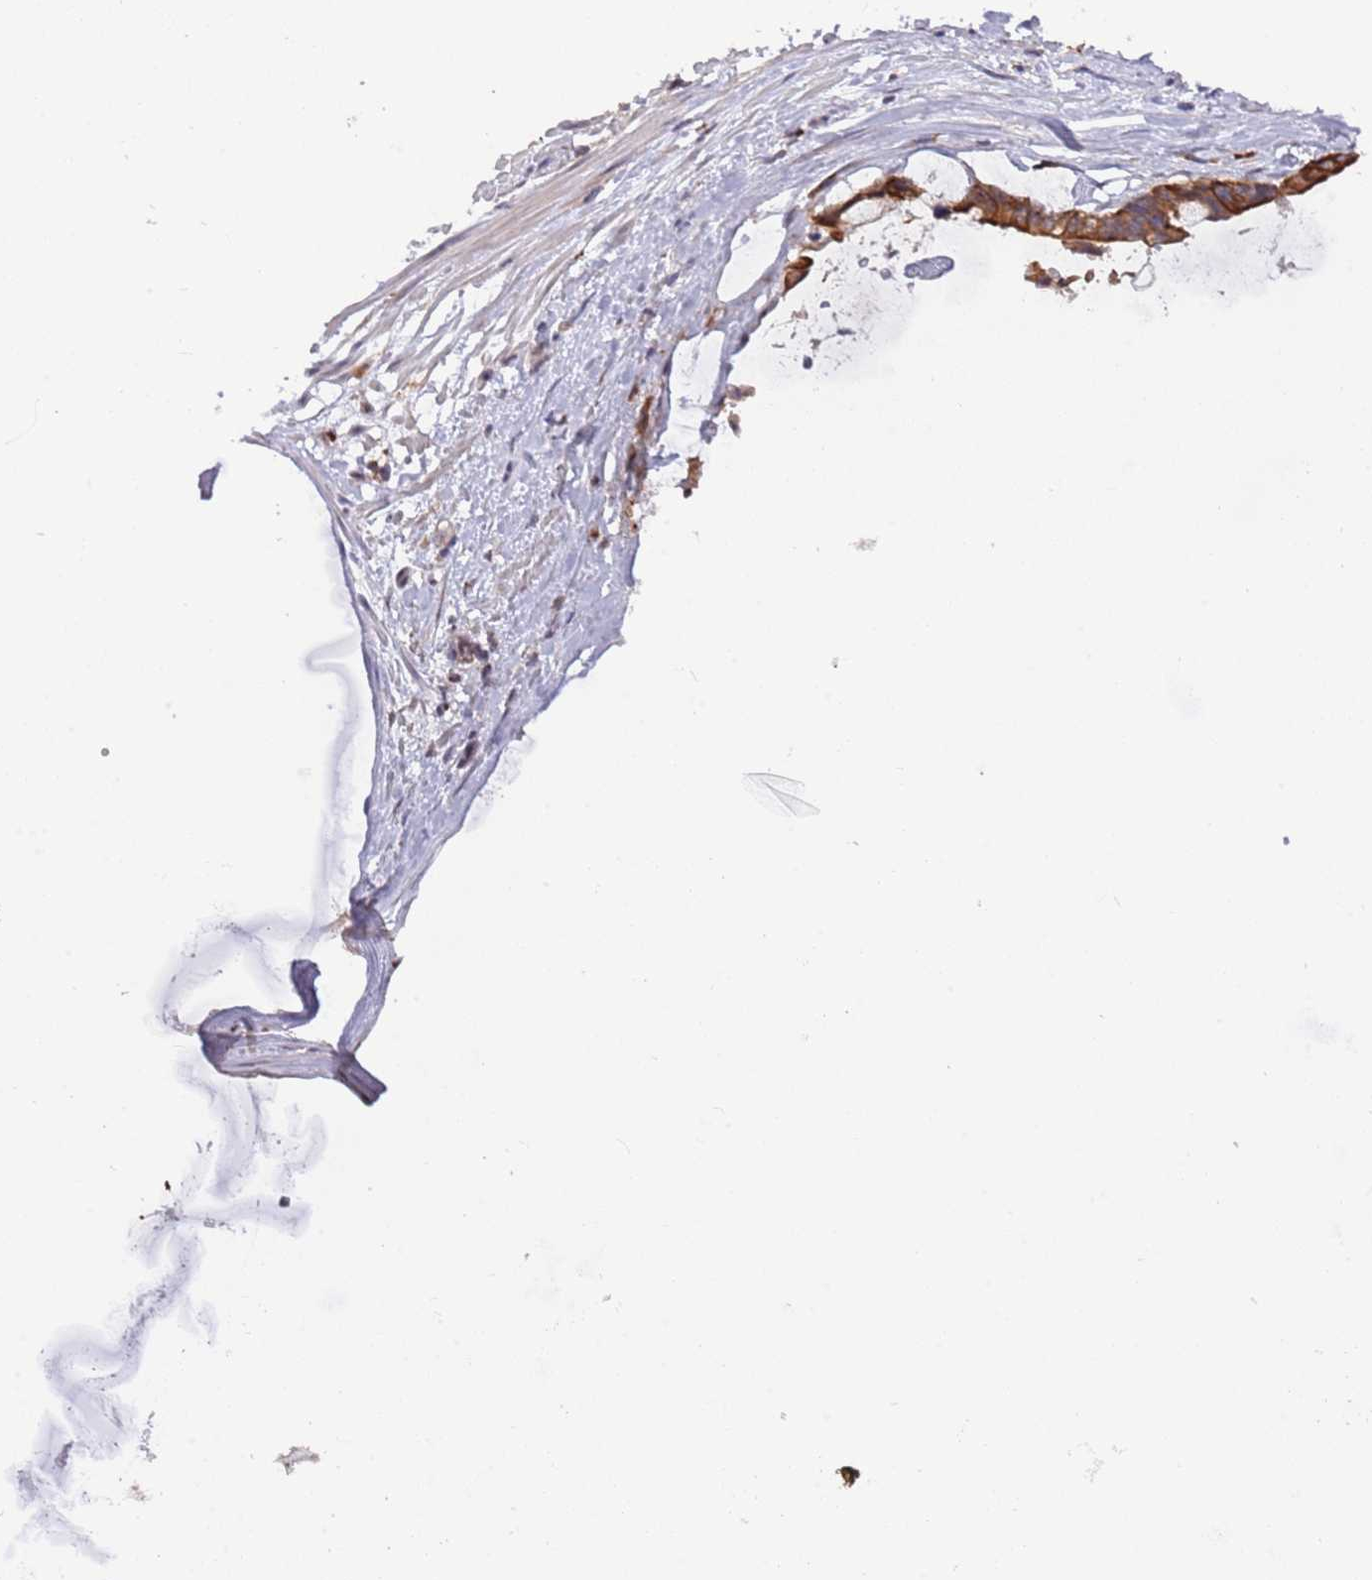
{"staining": {"intensity": "moderate", "quantity": ">75%", "location": "cytoplasmic/membranous"}, "tissue": "ovarian cancer", "cell_type": "Tumor cells", "image_type": "cancer", "snomed": [{"axis": "morphology", "description": "Cystadenocarcinoma, mucinous, NOS"}, {"axis": "topography", "description": "Ovary"}], "caption": "This is an image of immunohistochemistry (IHC) staining of mucinous cystadenocarcinoma (ovarian), which shows moderate staining in the cytoplasmic/membranous of tumor cells.", "gene": "TRIM27", "patient": {"sex": "female", "age": 39}}